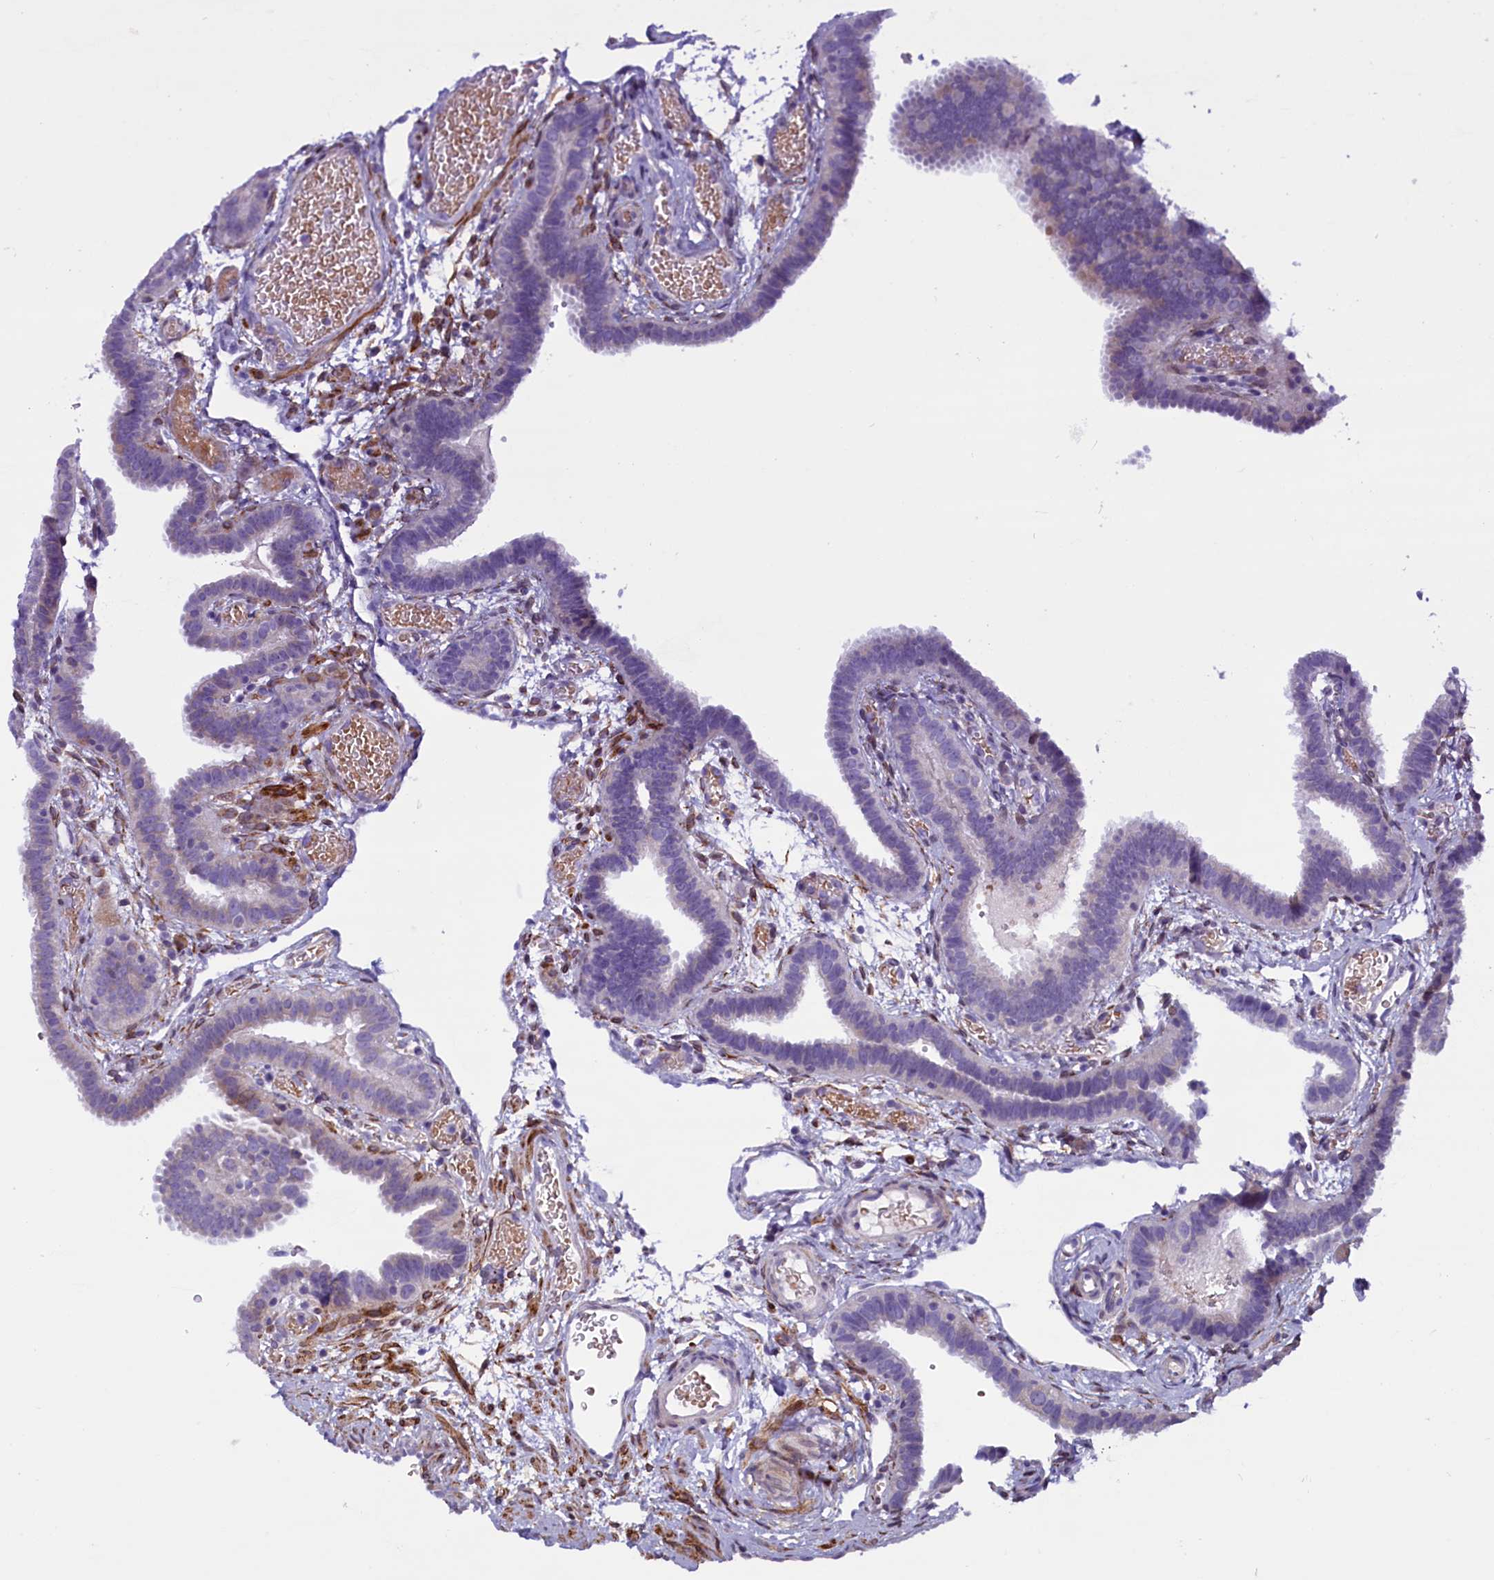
{"staining": {"intensity": "weak", "quantity": "<25%", "location": "cytoplasmic/membranous"}, "tissue": "fallopian tube", "cell_type": "Glandular cells", "image_type": "normal", "snomed": [{"axis": "morphology", "description": "Normal tissue, NOS"}, {"axis": "topography", "description": "Fallopian tube"}], "caption": "Micrograph shows no protein positivity in glandular cells of unremarkable fallopian tube. Nuclei are stained in blue.", "gene": "MIEF2", "patient": {"sex": "female", "age": 37}}